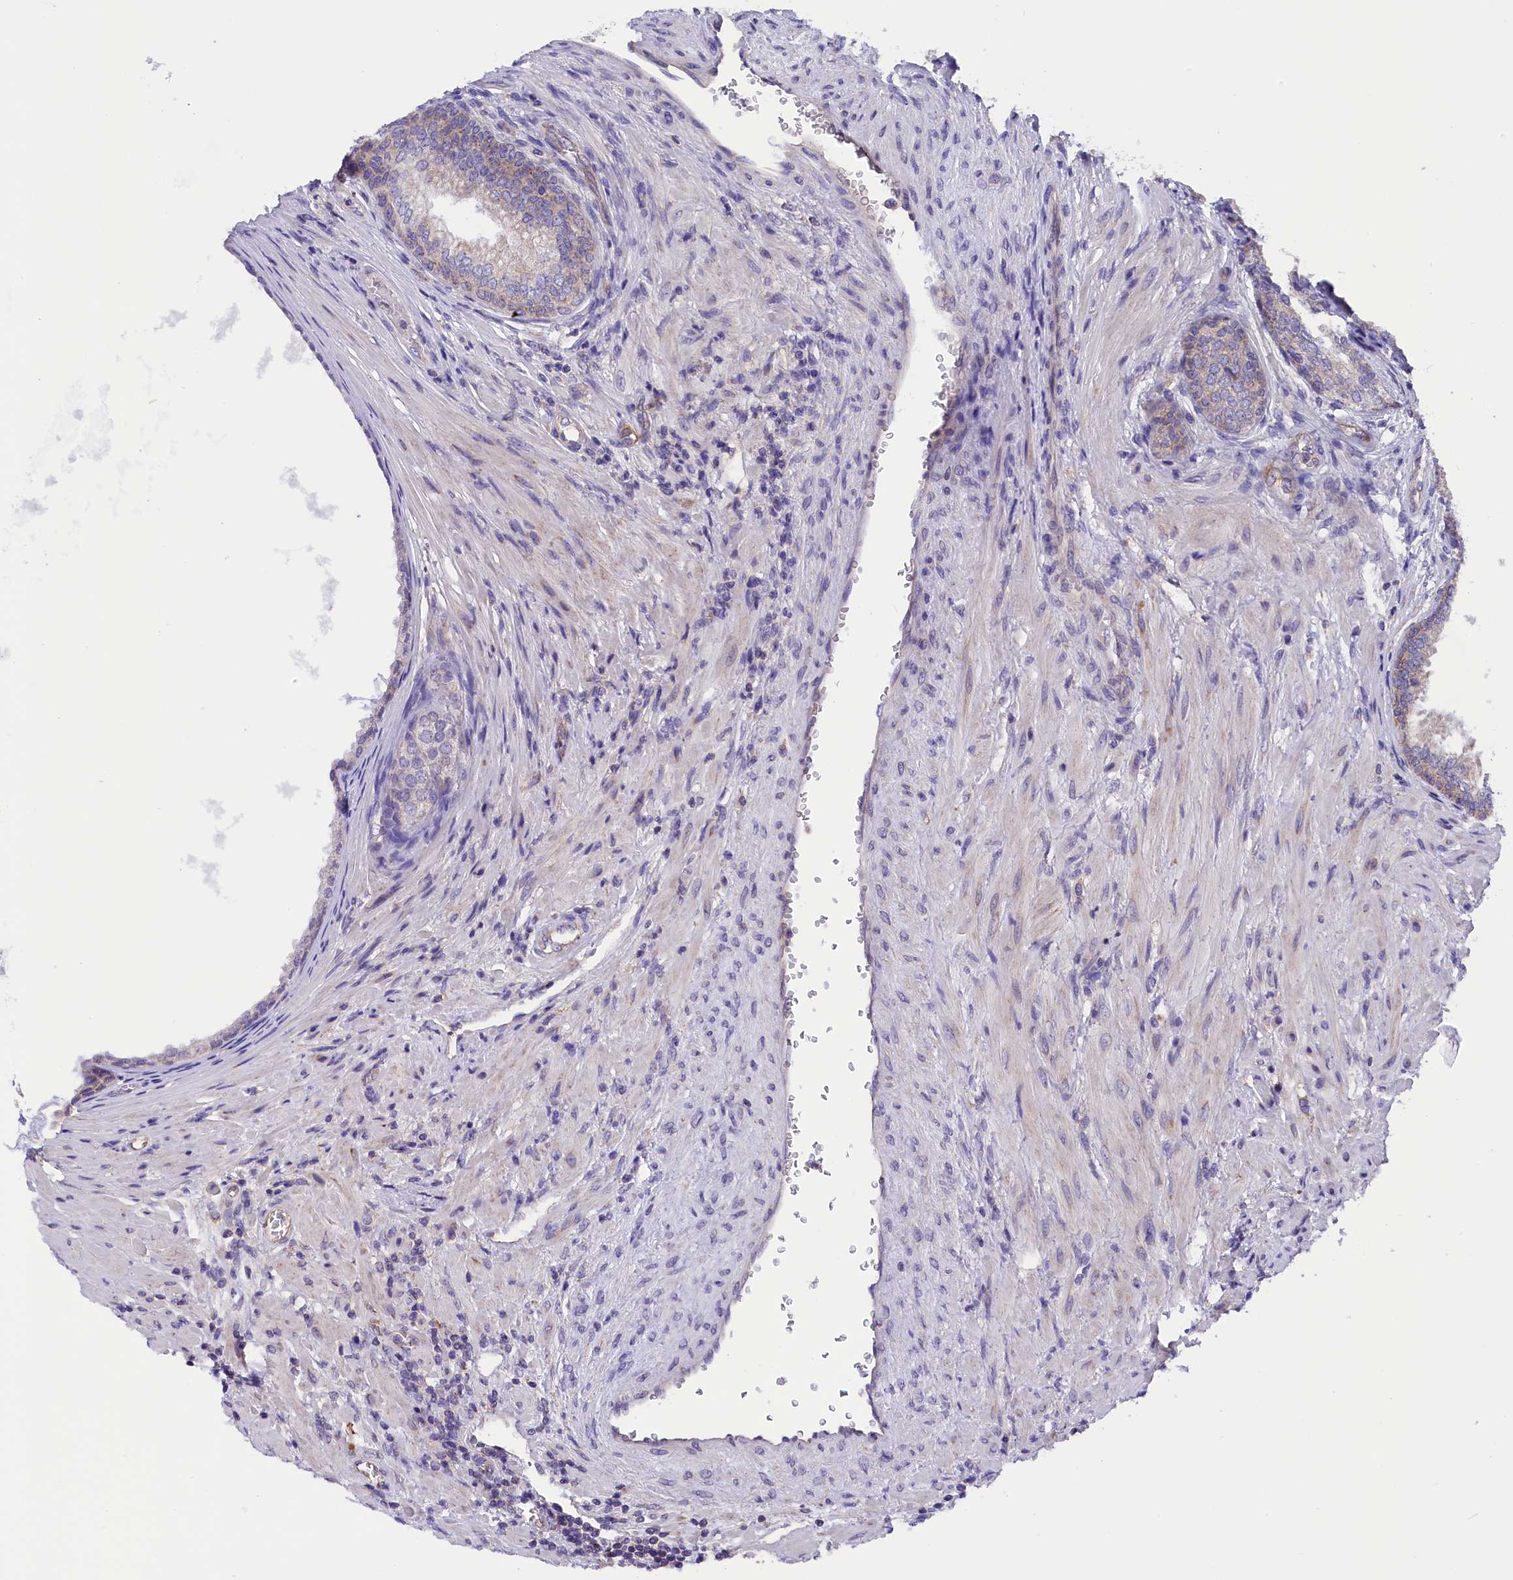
{"staining": {"intensity": "weak", "quantity": "25%-75%", "location": "cytoplasmic/membranous"}, "tissue": "prostate", "cell_type": "Glandular cells", "image_type": "normal", "snomed": [{"axis": "morphology", "description": "Normal tissue, NOS"}, {"axis": "topography", "description": "Prostate"}], "caption": "Glandular cells show low levels of weak cytoplasmic/membranous expression in about 25%-75% of cells in normal prostate. Nuclei are stained in blue.", "gene": "DNAJB9", "patient": {"sex": "male", "age": 76}}